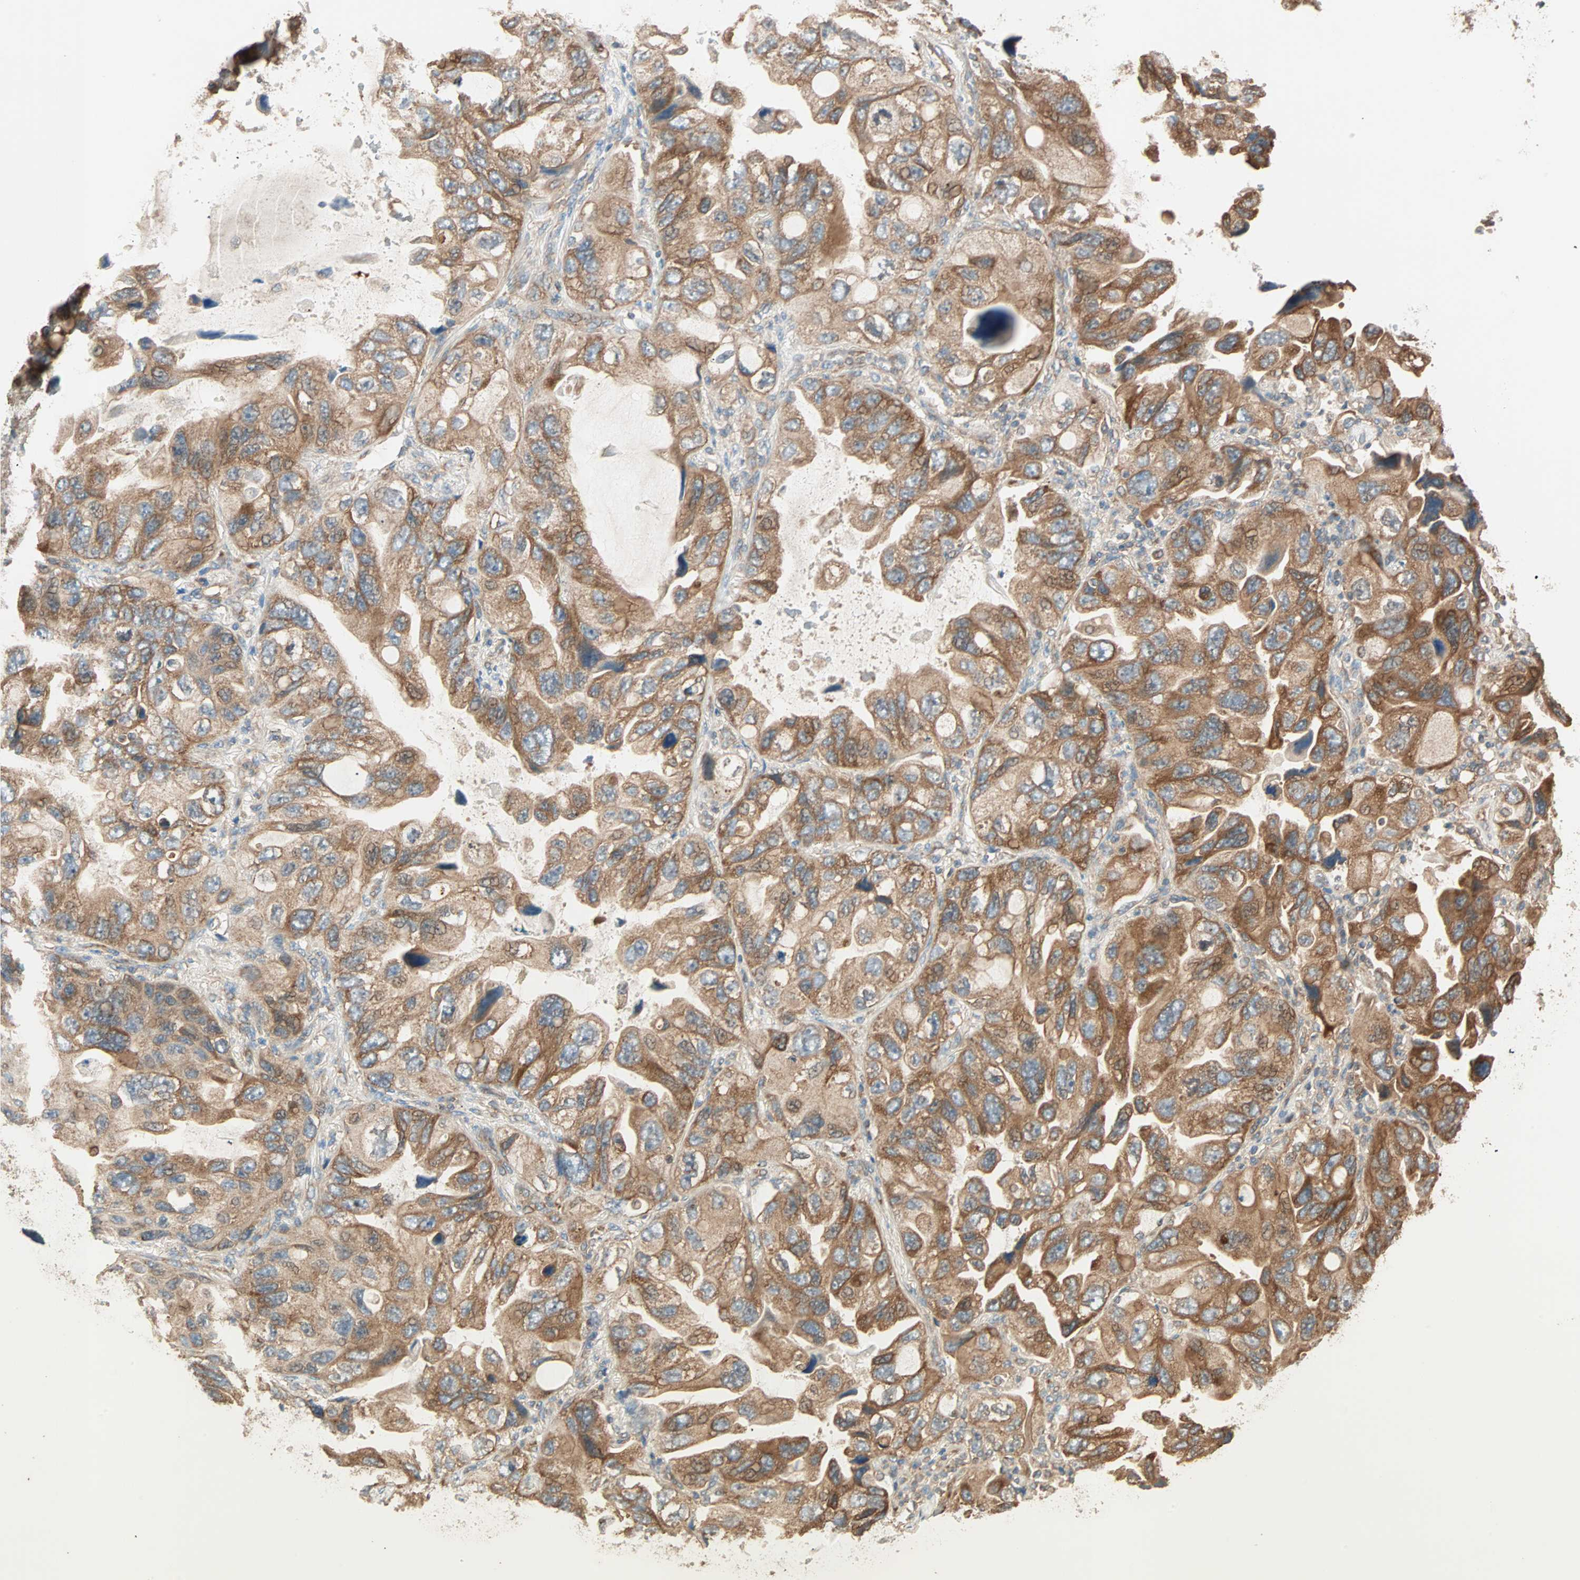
{"staining": {"intensity": "strong", "quantity": ">75%", "location": "cytoplasmic/membranous"}, "tissue": "lung cancer", "cell_type": "Tumor cells", "image_type": "cancer", "snomed": [{"axis": "morphology", "description": "Squamous cell carcinoma, NOS"}, {"axis": "topography", "description": "Lung"}], "caption": "DAB immunohistochemical staining of lung squamous cell carcinoma shows strong cytoplasmic/membranous protein expression in about >75% of tumor cells.", "gene": "EIF4G2", "patient": {"sex": "female", "age": 73}}